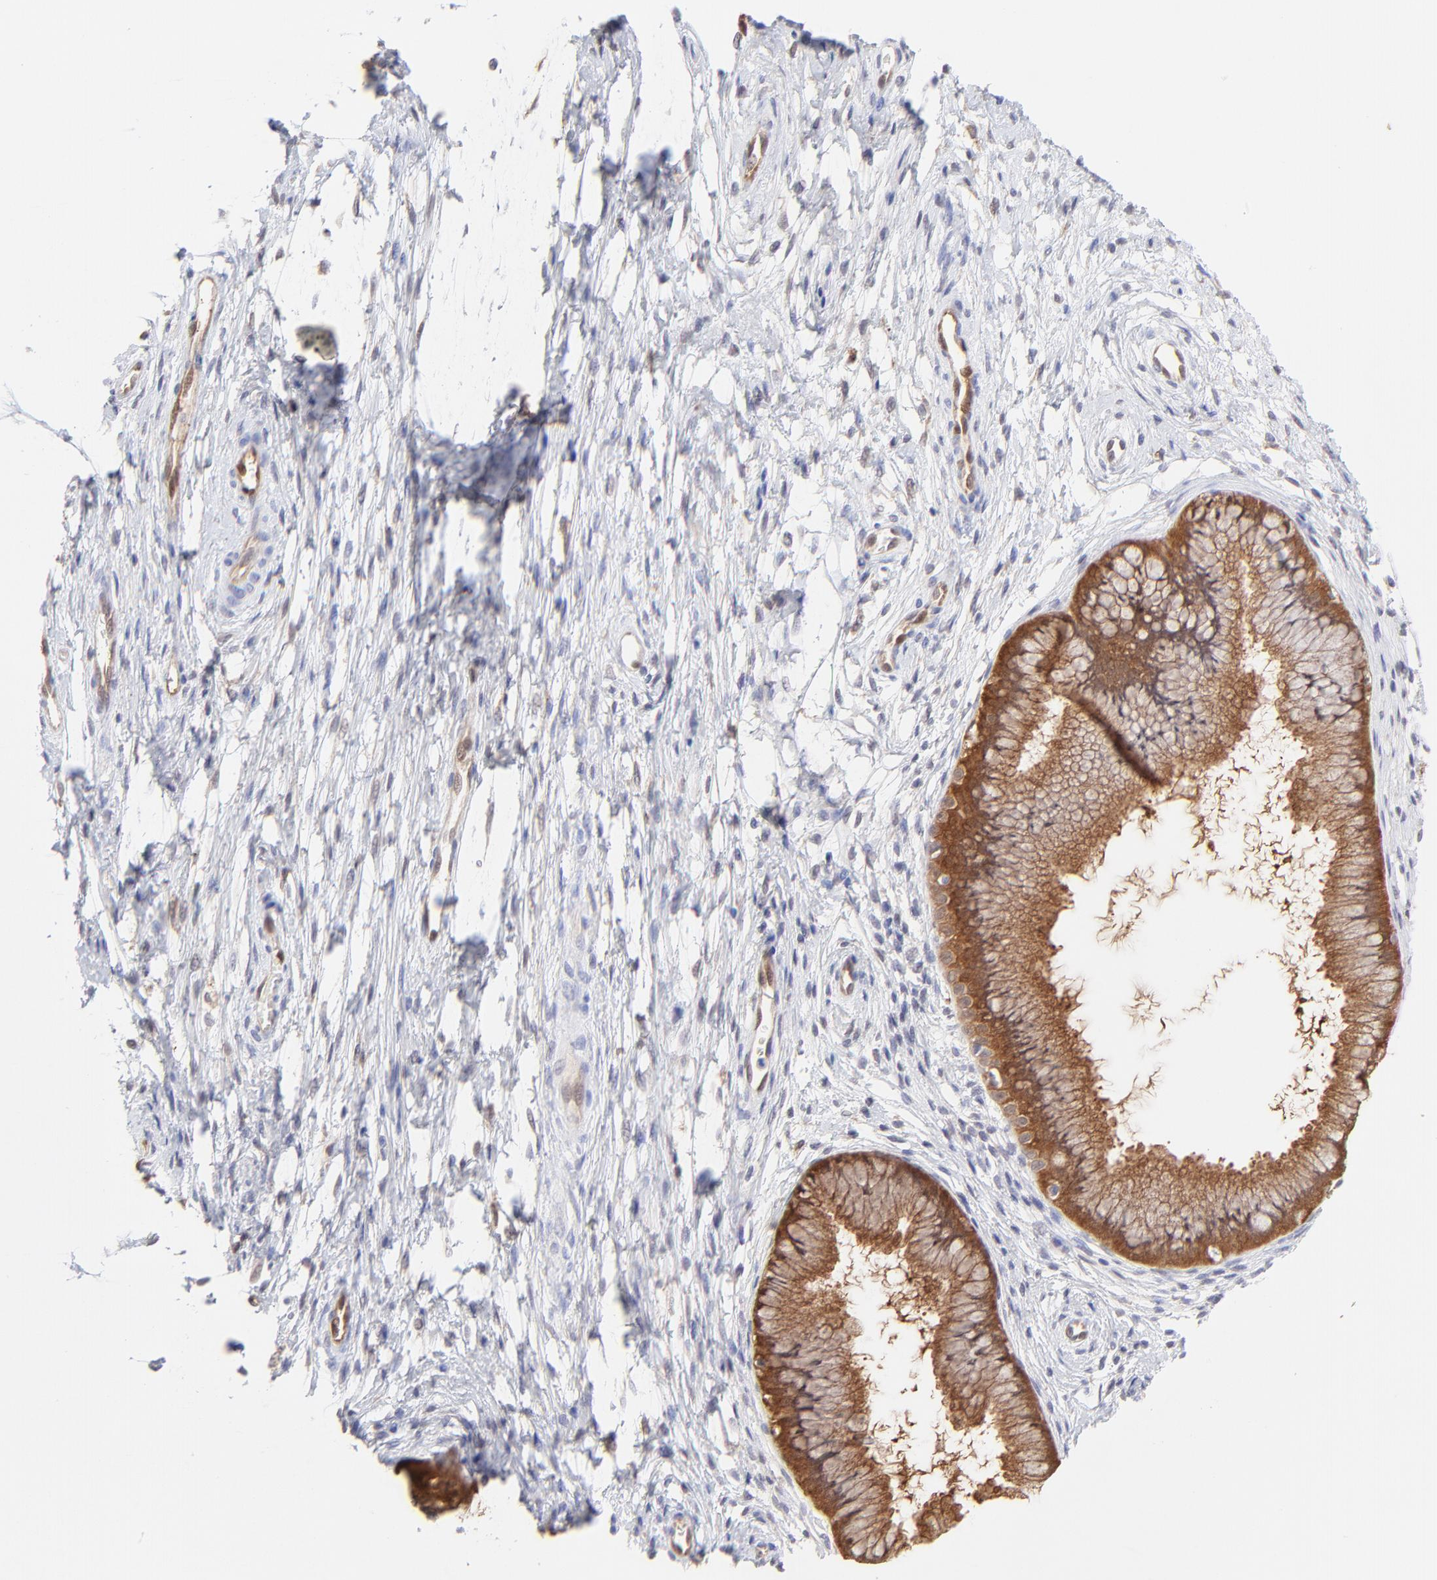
{"staining": {"intensity": "moderate", "quantity": ">75%", "location": "cytoplasmic/membranous"}, "tissue": "cervix", "cell_type": "Glandular cells", "image_type": "normal", "snomed": [{"axis": "morphology", "description": "Normal tissue, NOS"}, {"axis": "topography", "description": "Cervix"}], "caption": "Immunohistochemistry of unremarkable human cervix displays medium levels of moderate cytoplasmic/membranous staining in approximately >75% of glandular cells. (Stains: DAB in brown, nuclei in blue, Microscopy: brightfield microscopy at high magnification).", "gene": "HYAL1", "patient": {"sex": "female", "age": 39}}